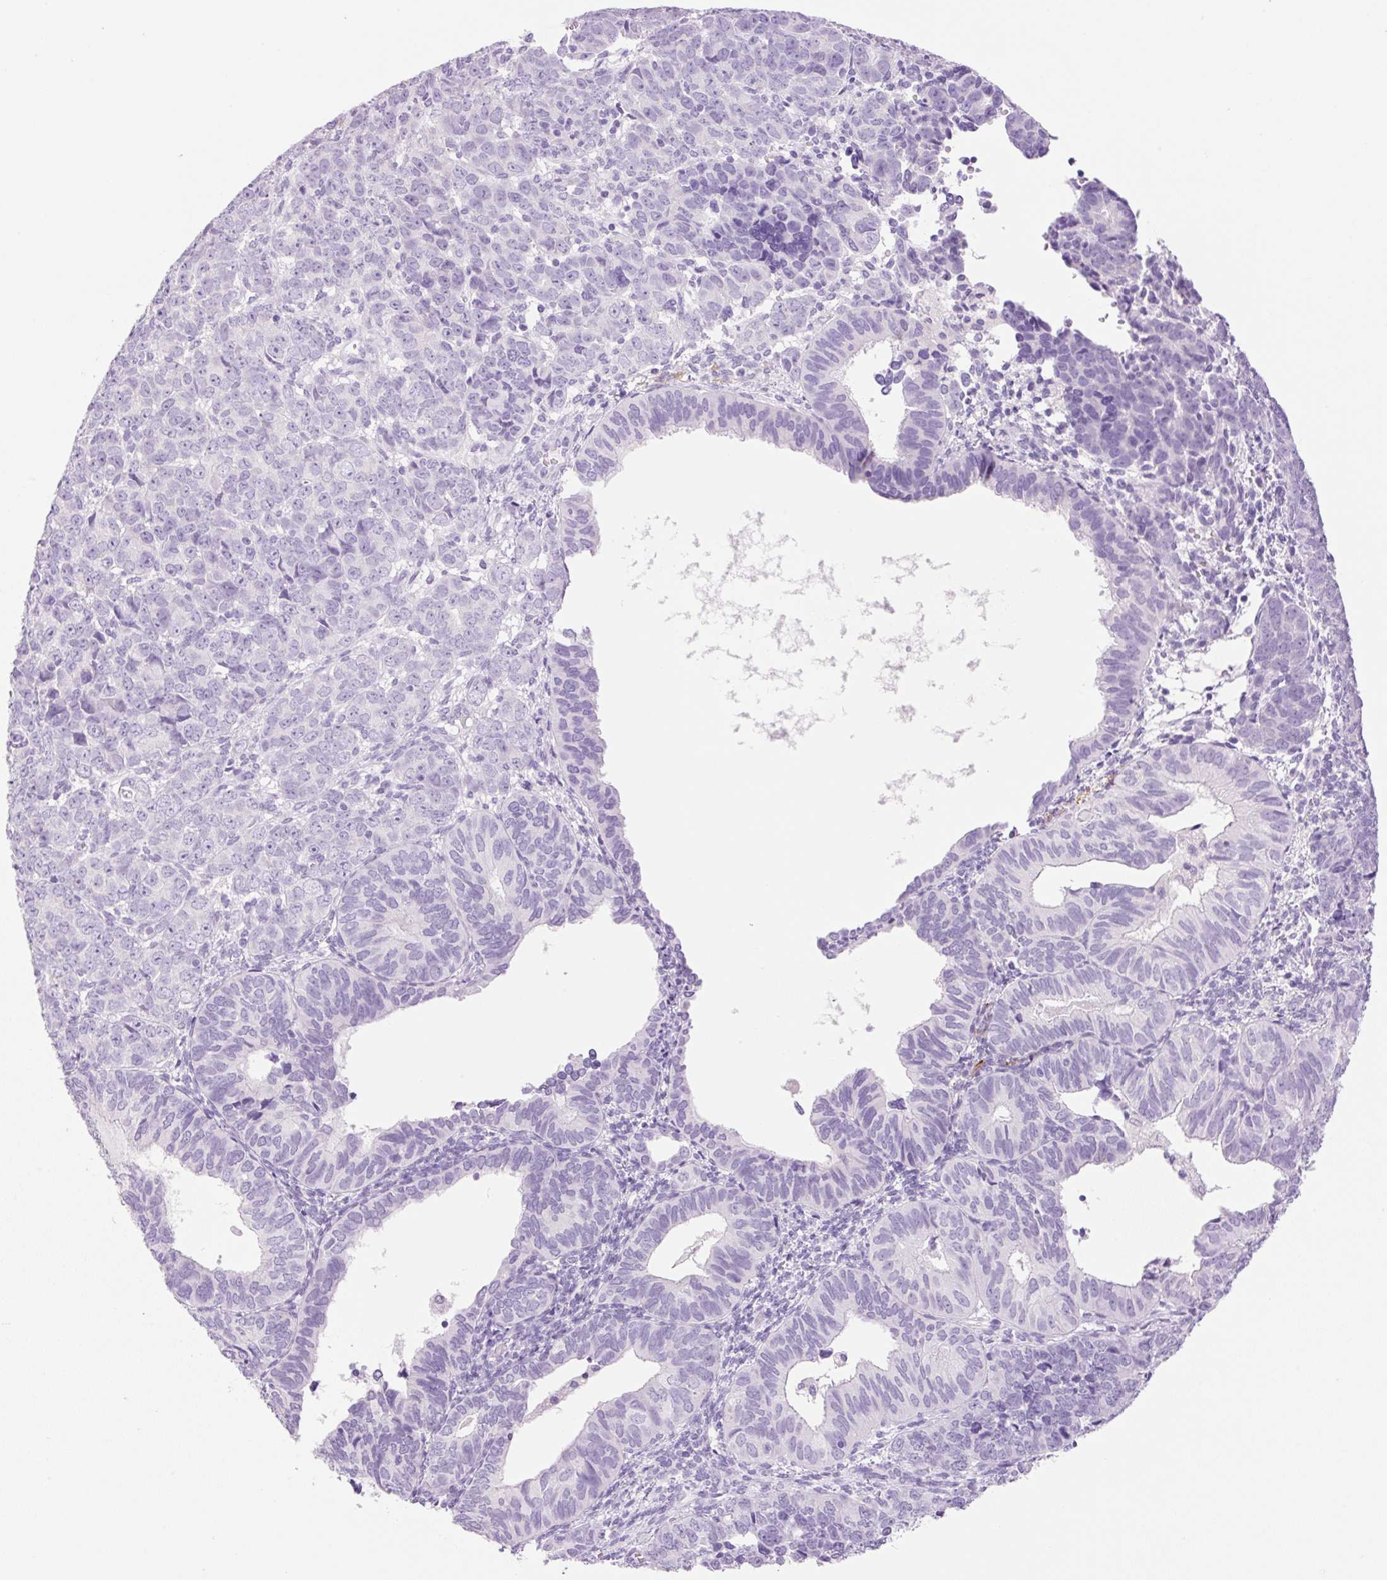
{"staining": {"intensity": "negative", "quantity": "none", "location": "none"}, "tissue": "endometrial cancer", "cell_type": "Tumor cells", "image_type": "cancer", "snomed": [{"axis": "morphology", "description": "Adenocarcinoma, NOS"}, {"axis": "topography", "description": "Endometrium"}], "caption": "Histopathology image shows no protein expression in tumor cells of adenocarcinoma (endometrial) tissue. (Stains: DAB IHC with hematoxylin counter stain, Microscopy: brightfield microscopy at high magnification).", "gene": "SP140L", "patient": {"sex": "female", "age": 82}}